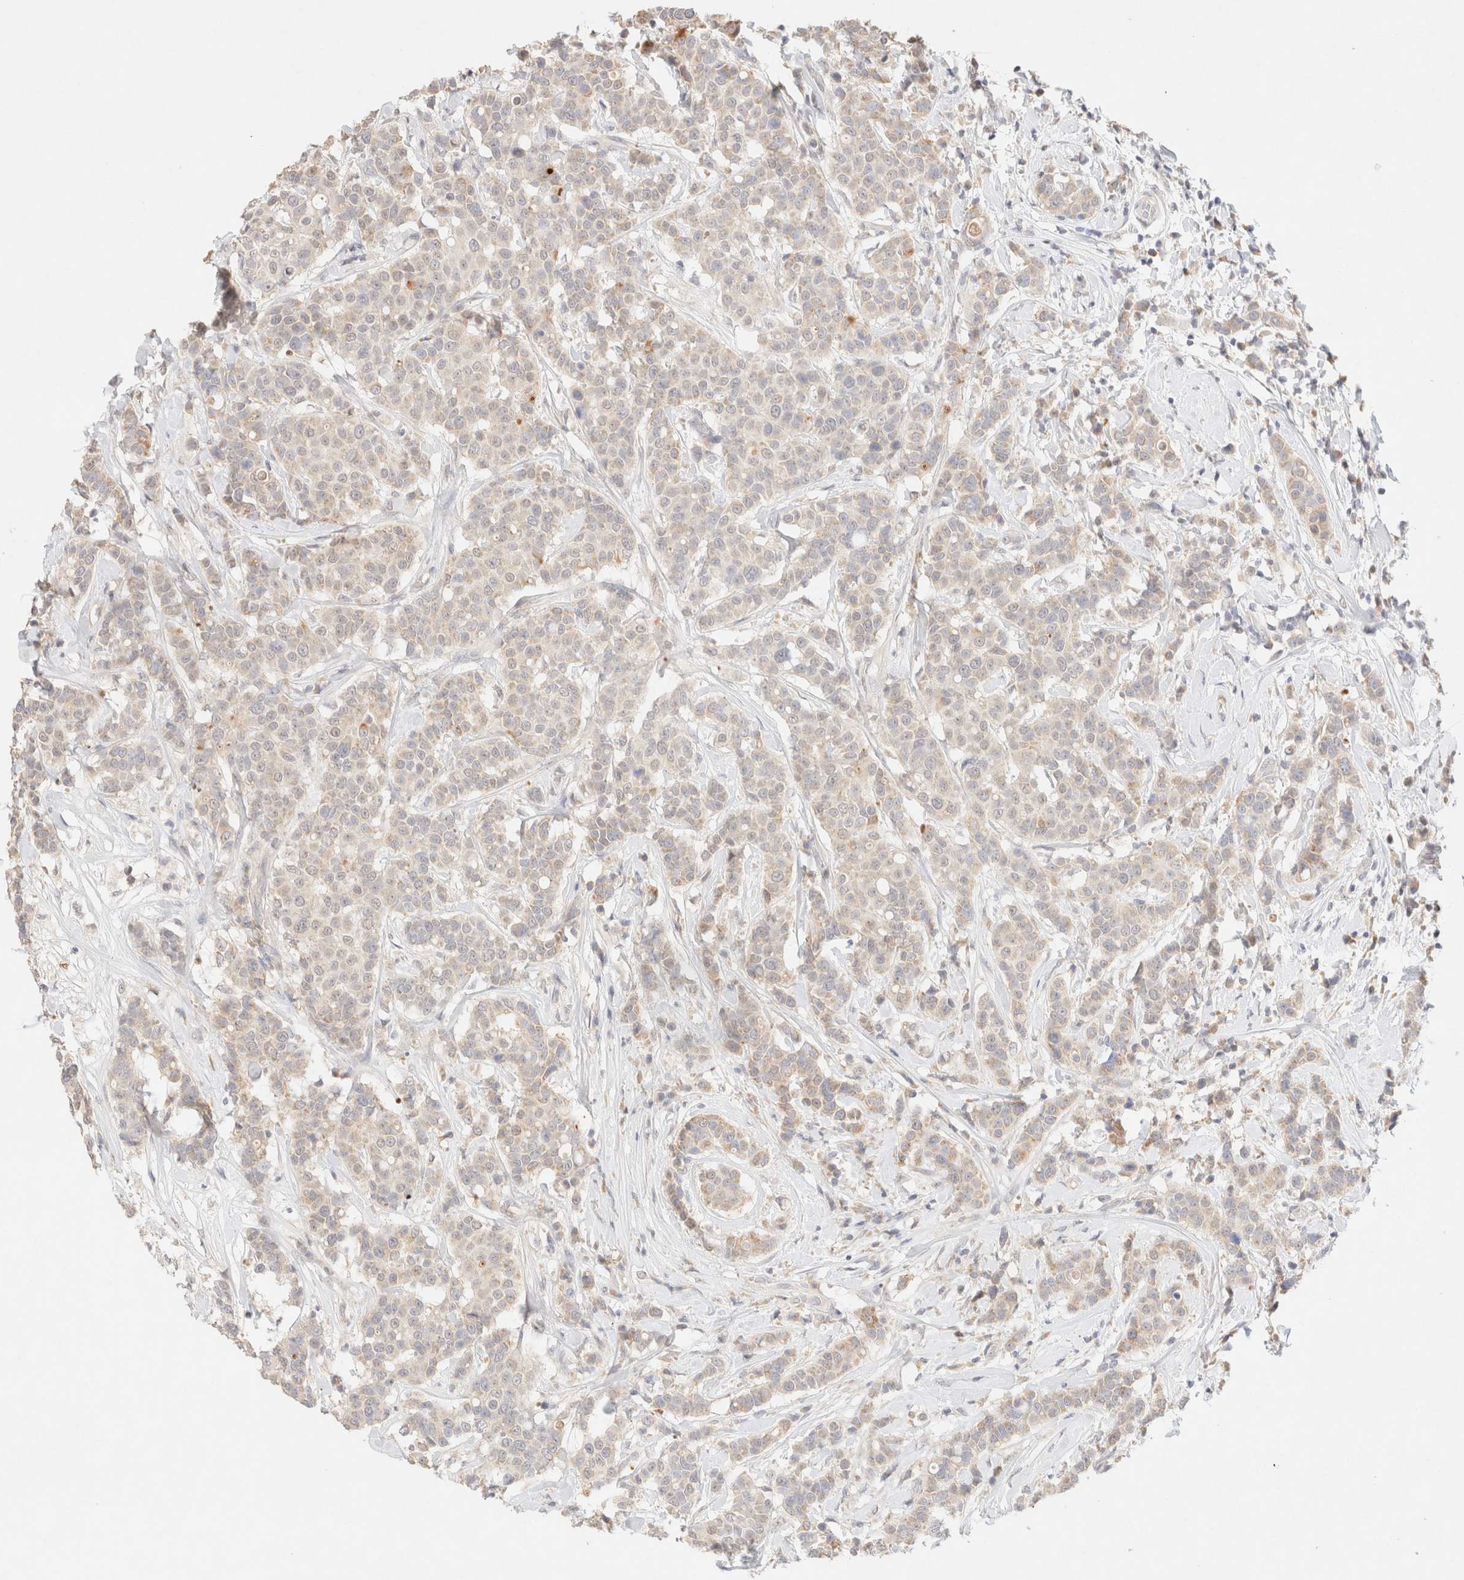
{"staining": {"intensity": "weak", "quantity": "<25%", "location": "cytoplasmic/membranous"}, "tissue": "breast cancer", "cell_type": "Tumor cells", "image_type": "cancer", "snomed": [{"axis": "morphology", "description": "Duct carcinoma"}, {"axis": "topography", "description": "Breast"}], "caption": "A micrograph of human breast cancer (infiltrating ductal carcinoma) is negative for staining in tumor cells. (IHC, brightfield microscopy, high magnification).", "gene": "SNTB1", "patient": {"sex": "female", "age": 27}}